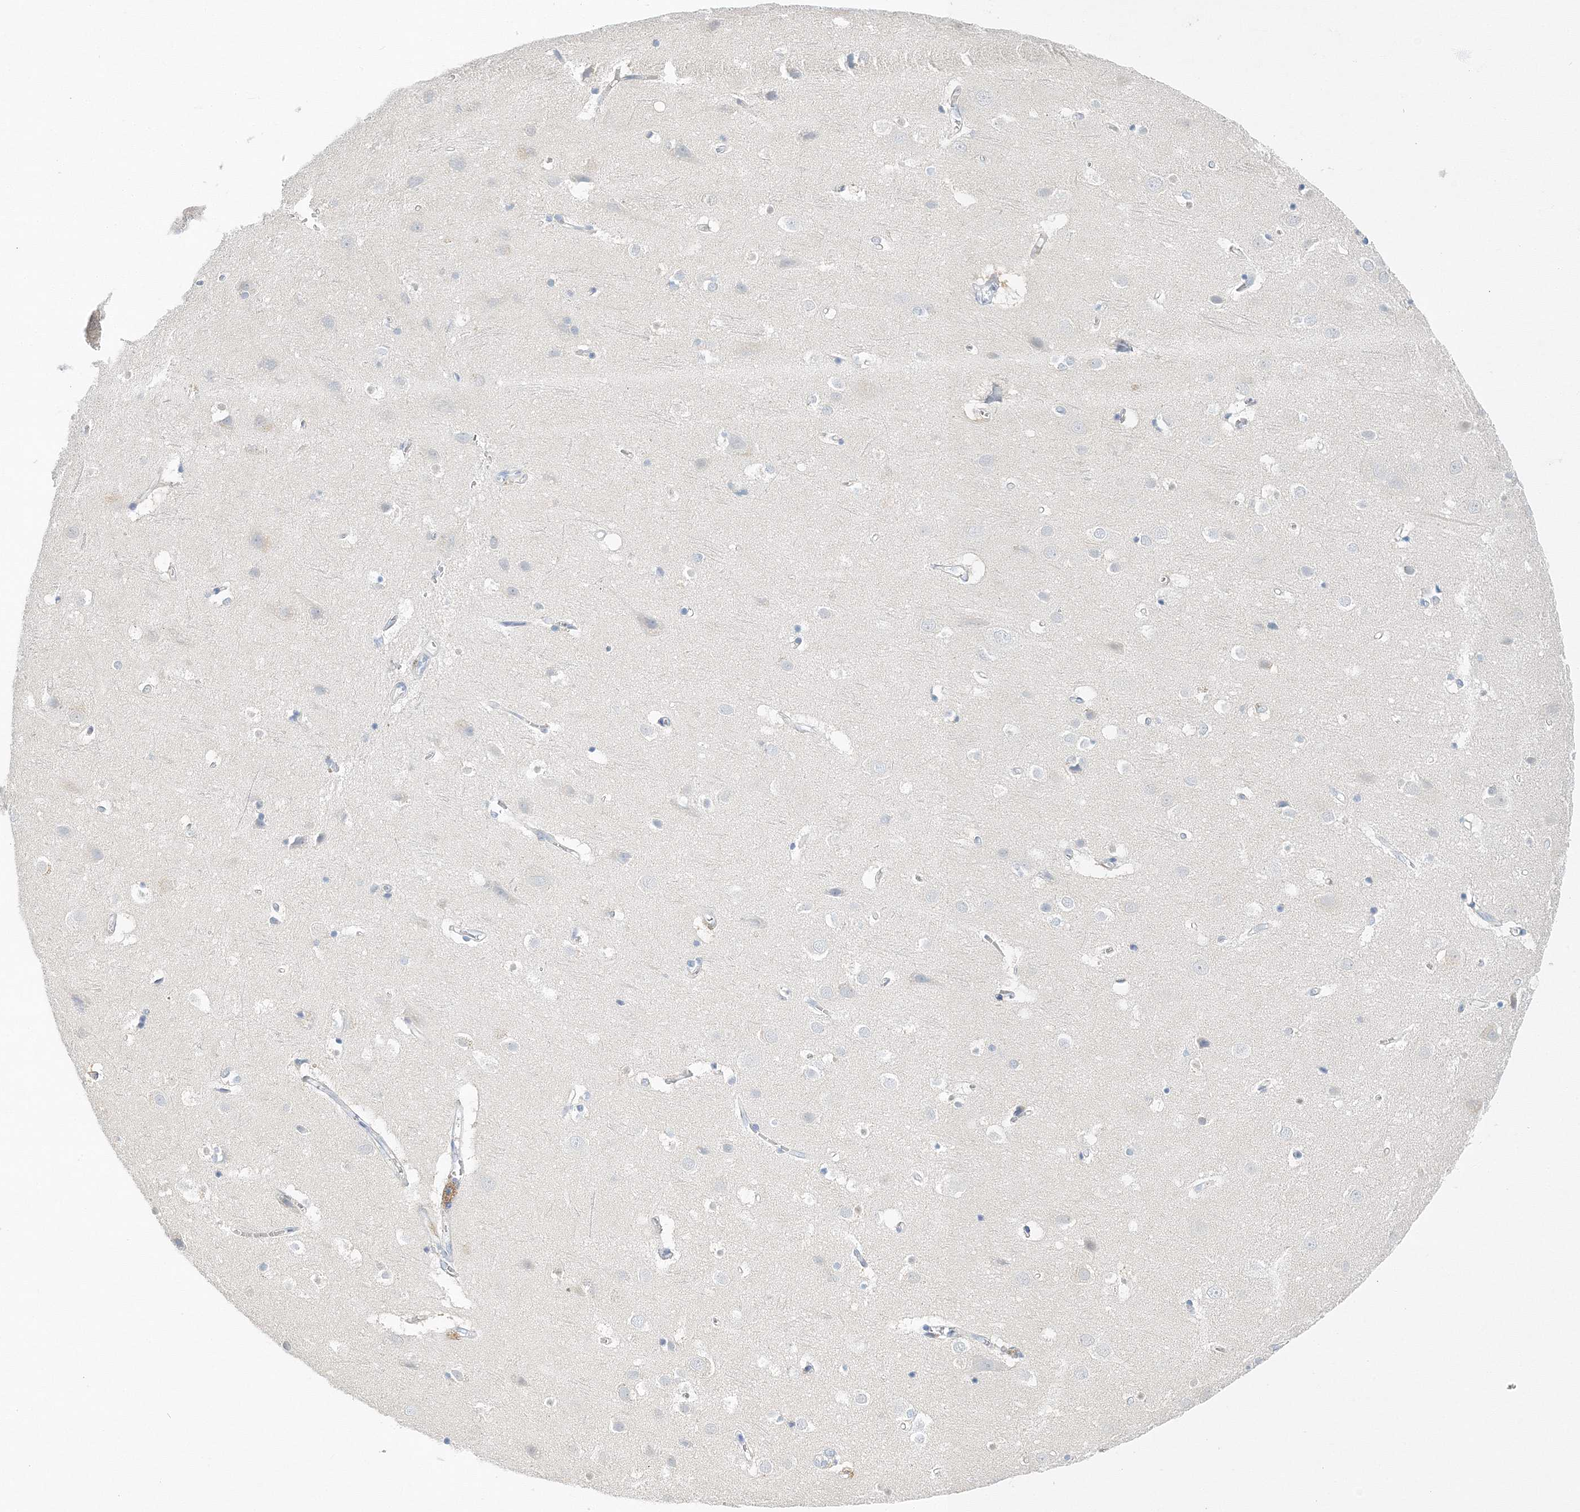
{"staining": {"intensity": "negative", "quantity": "none", "location": "none"}, "tissue": "cerebral cortex", "cell_type": "Endothelial cells", "image_type": "normal", "snomed": [{"axis": "morphology", "description": "Normal tissue, NOS"}, {"axis": "topography", "description": "Cerebral cortex"}], "caption": "The photomicrograph shows no staining of endothelial cells in normal cerebral cortex. (Immunohistochemistry, brightfield microscopy, high magnification).", "gene": "VILL", "patient": {"sex": "male", "age": 54}}